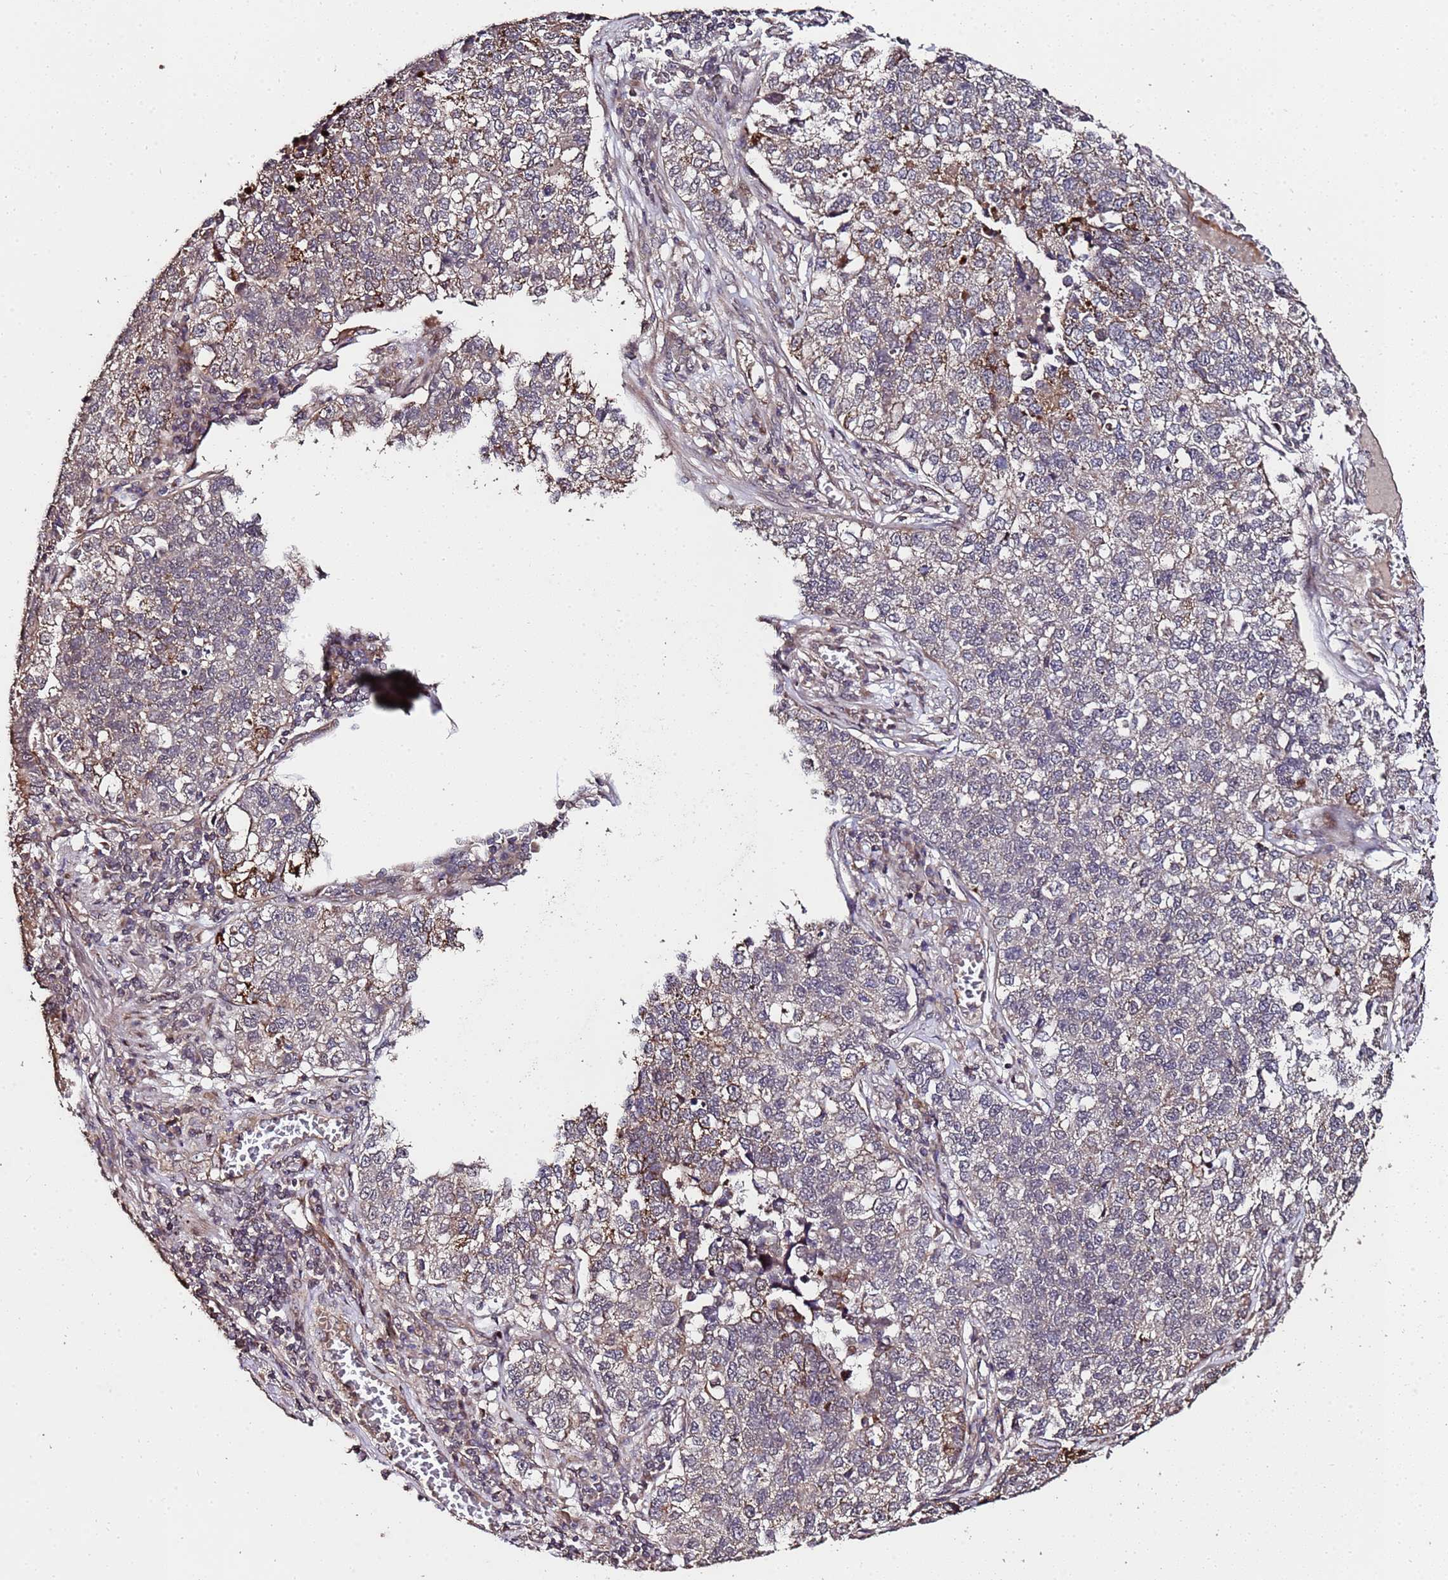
{"staining": {"intensity": "negative", "quantity": "none", "location": "none"}, "tissue": "lung cancer", "cell_type": "Tumor cells", "image_type": "cancer", "snomed": [{"axis": "morphology", "description": "Adenocarcinoma, NOS"}, {"axis": "topography", "description": "Lung"}], "caption": "Immunohistochemical staining of human lung cancer exhibits no significant staining in tumor cells.", "gene": "PRODH", "patient": {"sex": "male", "age": 49}}